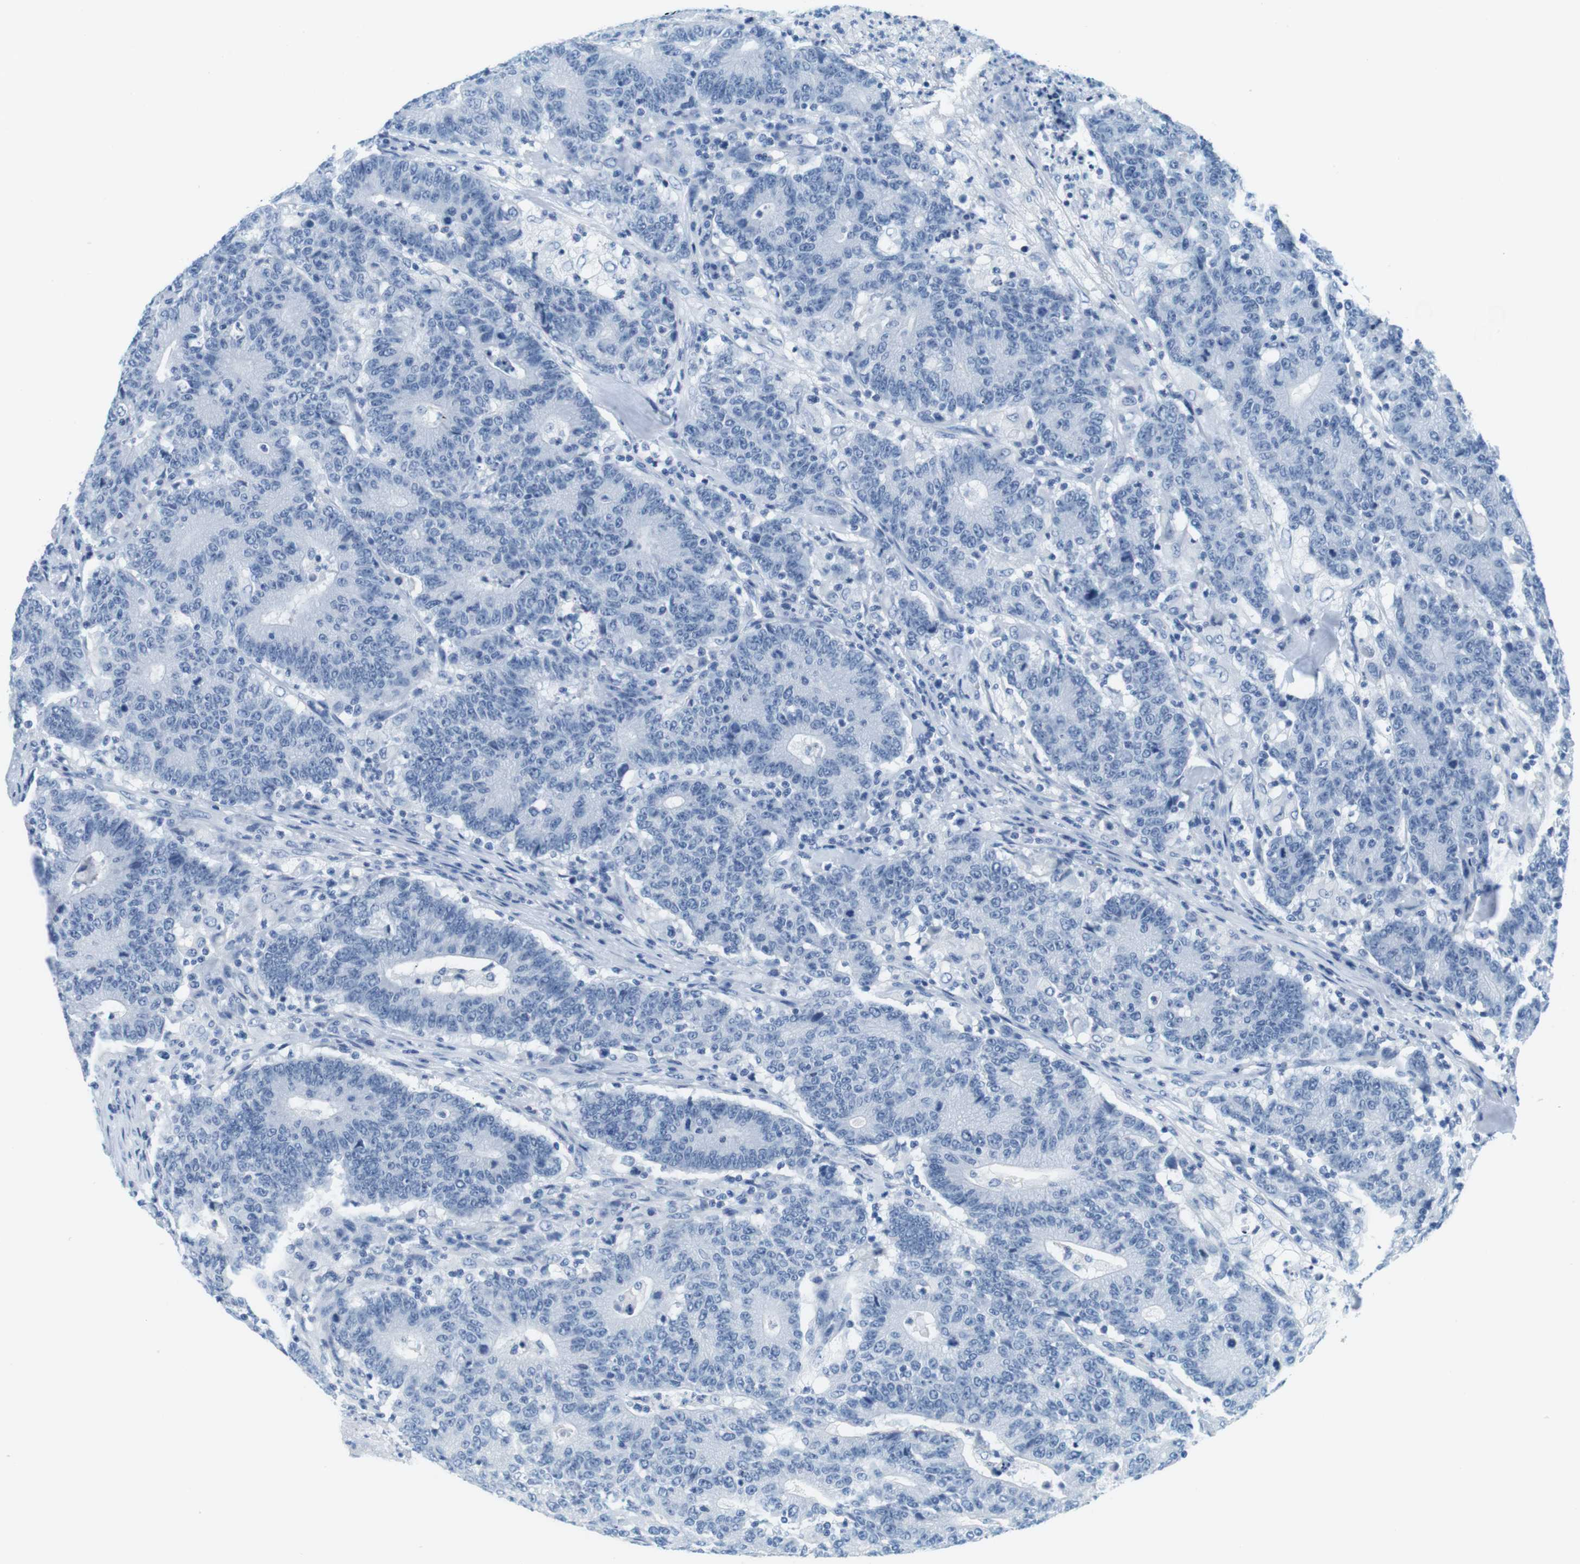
{"staining": {"intensity": "negative", "quantity": "none", "location": "none"}, "tissue": "colorectal cancer", "cell_type": "Tumor cells", "image_type": "cancer", "snomed": [{"axis": "morphology", "description": "Normal tissue, NOS"}, {"axis": "morphology", "description": "Adenocarcinoma, NOS"}, {"axis": "topography", "description": "Colon"}], "caption": "The histopathology image displays no significant expression in tumor cells of adenocarcinoma (colorectal).", "gene": "CYP2C9", "patient": {"sex": "female", "age": 75}}